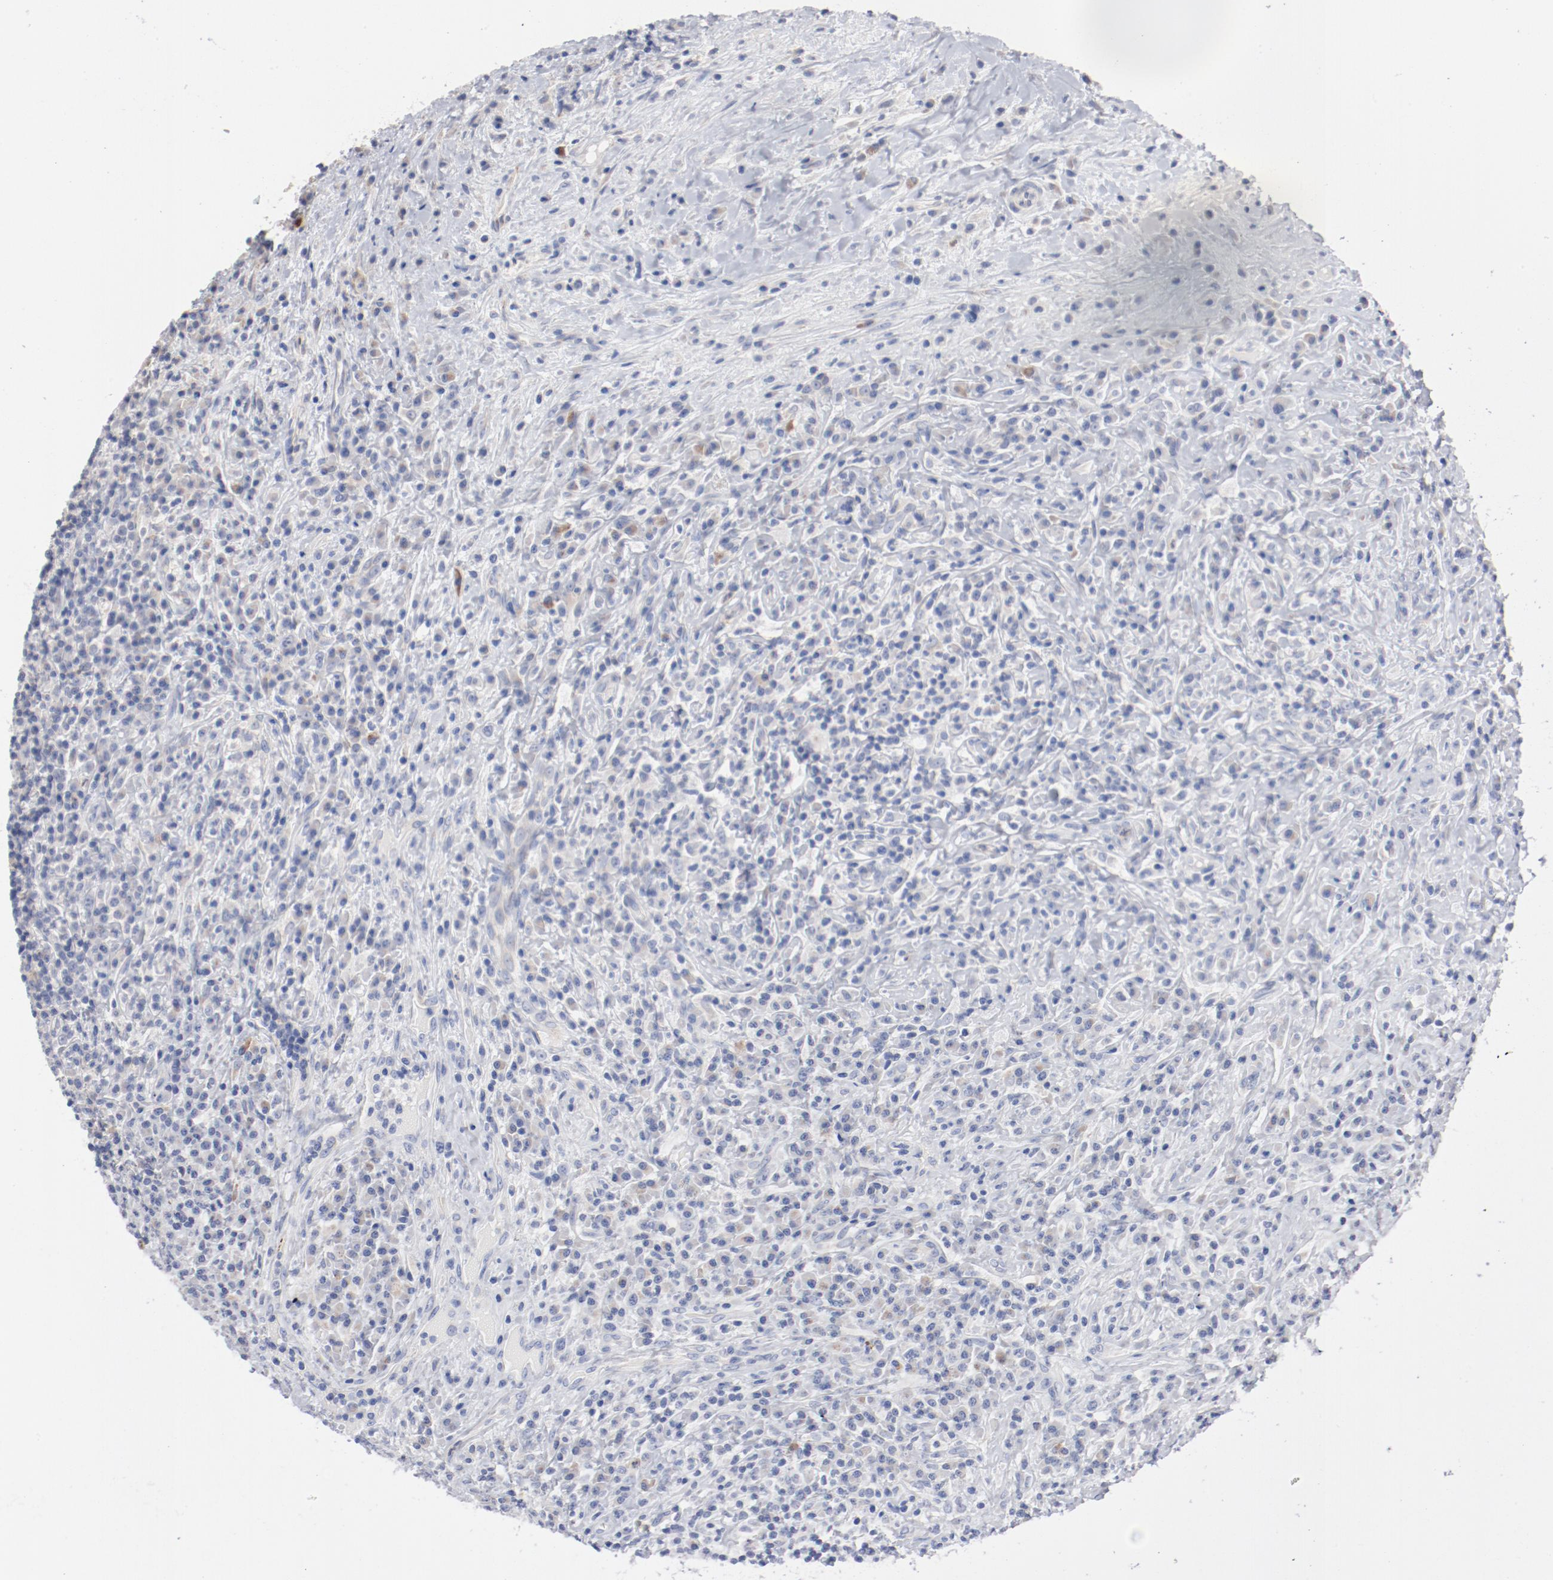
{"staining": {"intensity": "negative", "quantity": "none", "location": "none"}, "tissue": "lymphoma", "cell_type": "Tumor cells", "image_type": "cancer", "snomed": [{"axis": "morphology", "description": "Hodgkin's disease, NOS"}, {"axis": "topography", "description": "Lymph node"}], "caption": "Immunohistochemical staining of Hodgkin's disease exhibits no significant expression in tumor cells.", "gene": "AK7", "patient": {"sex": "female", "age": 25}}